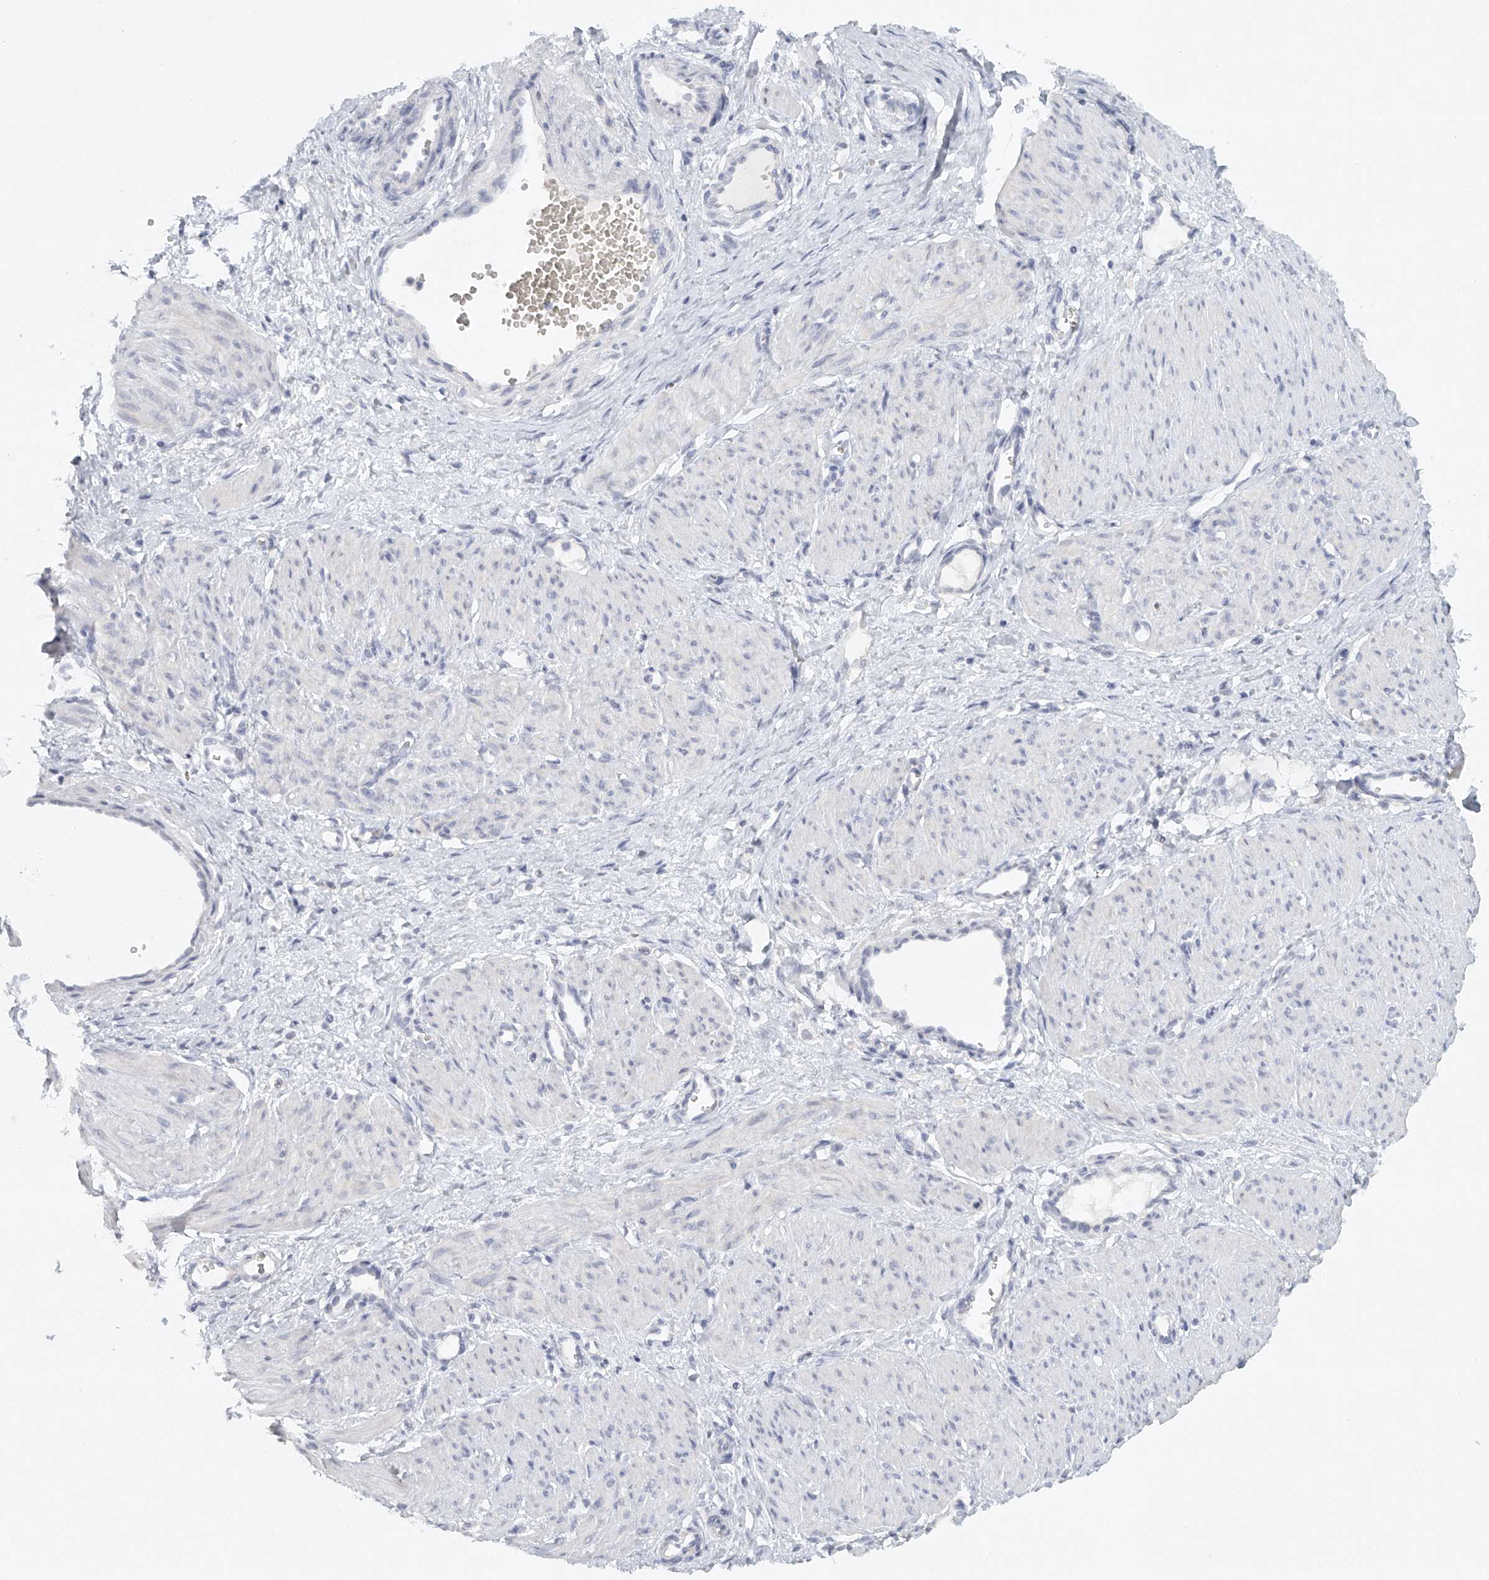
{"staining": {"intensity": "negative", "quantity": "none", "location": "none"}, "tissue": "smooth muscle", "cell_type": "Smooth muscle cells", "image_type": "normal", "snomed": [{"axis": "morphology", "description": "Normal tissue, NOS"}, {"axis": "topography", "description": "Endometrium"}], "caption": "DAB (3,3'-diaminobenzidine) immunohistochemical staining of normal smooth muscle reveals no significant positivity in smooth muscle cells. (Immunohistochemistry (ihc), brightfield microscopy, high magnification).", "gene": "FAT2", "patient": {"sex": "female", "age": 33}}